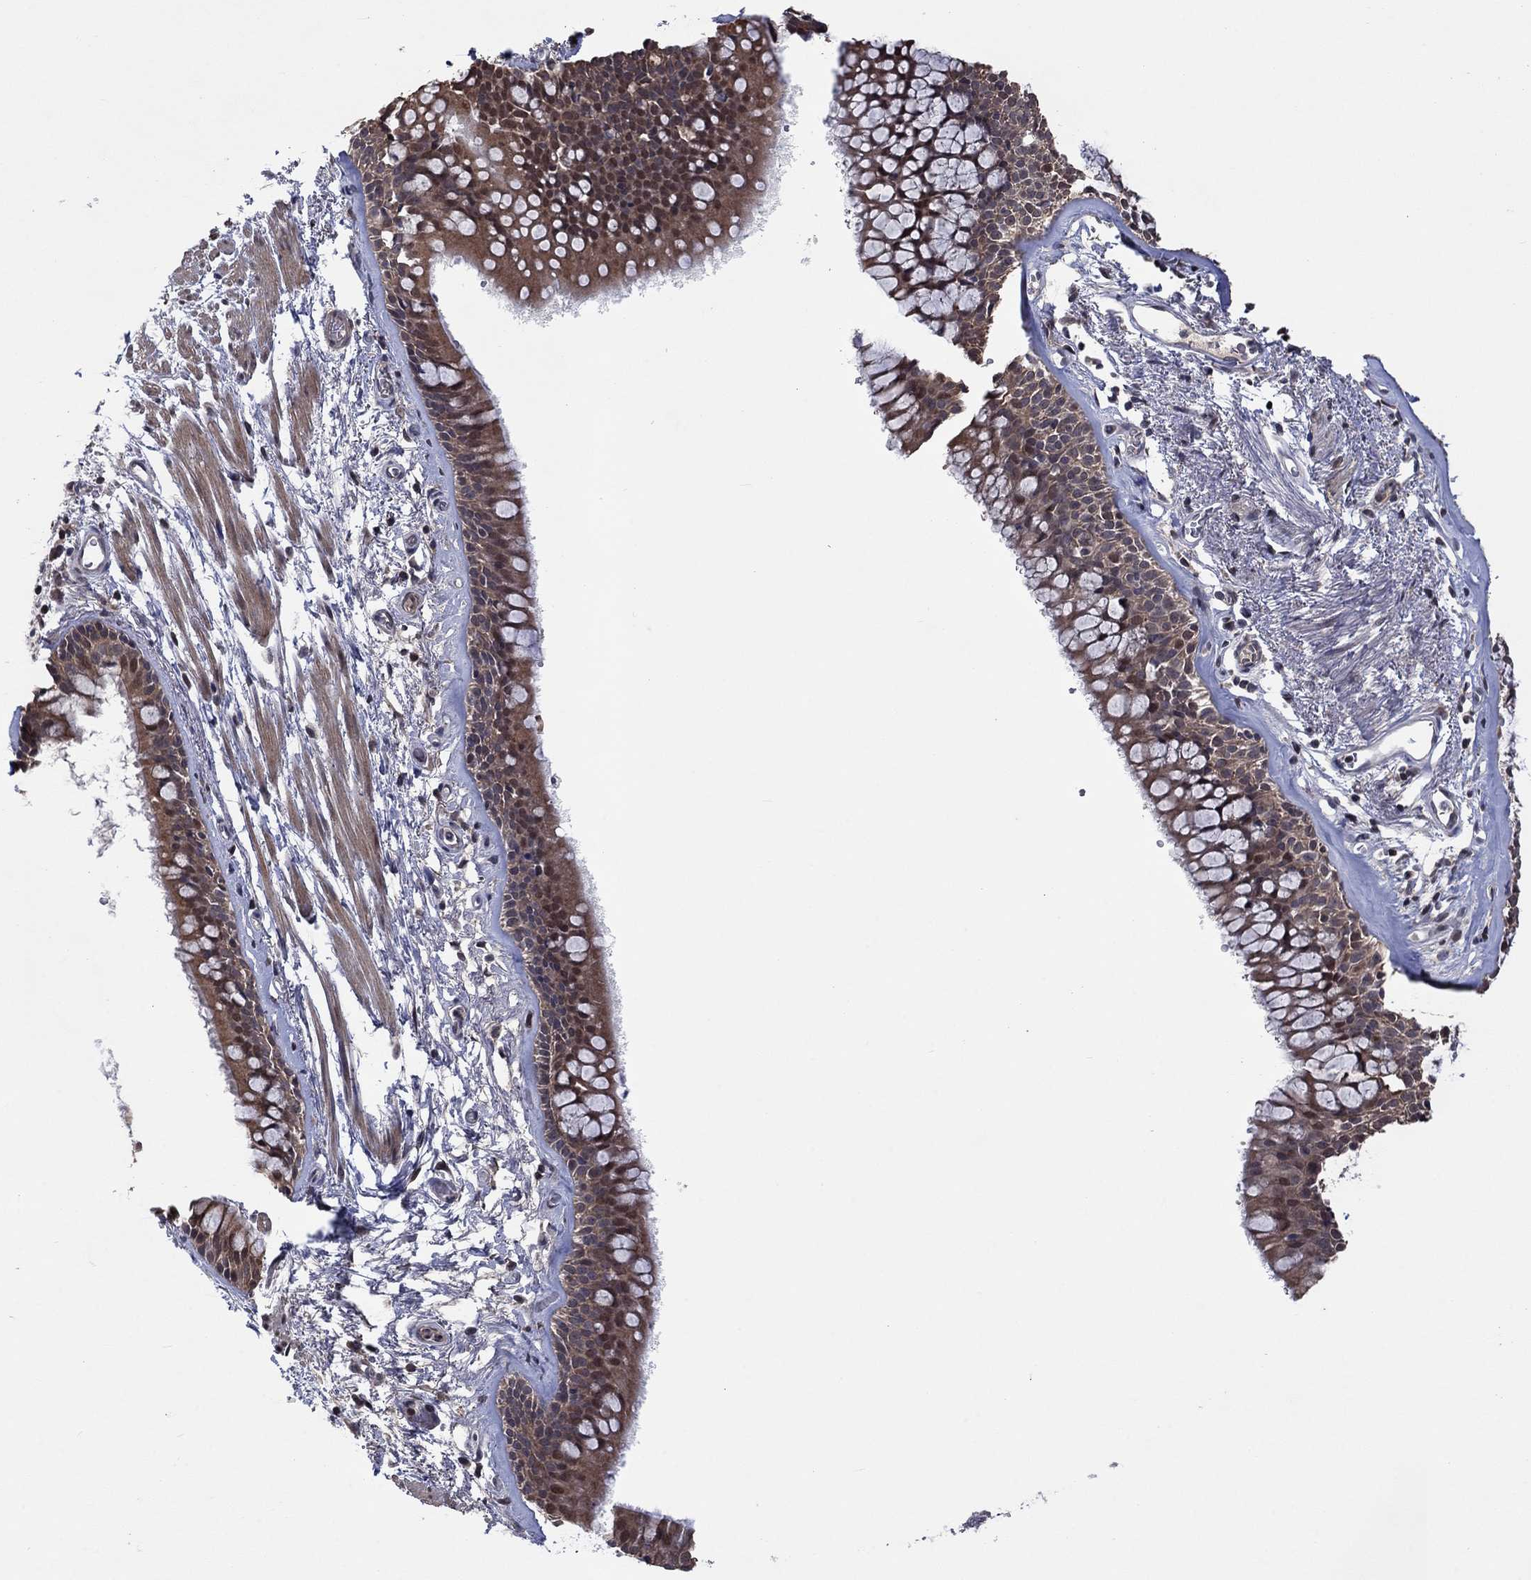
{"staining": {"intensity": "moderate", "quantity": ">75%", "location": "cytoplasmic/membranous"}, "tissue": "bronchus", "cell_type": "Respiratory epithelial cells", "image_type": "normal", "snomed": [{"axis": "morphology", "description": "Normal tissue, NOS"}, {"axis": "topography", "description": "Bronchus"}, {"axis": "topography", "description": "Lung"}], "caption": "IHC of normal human bronchus exhibits medium levels of moderate cytoplasmic/membranous expression in about >75% of respiratory epithelial cells. The staining was performed using DAB, with brown indicating positive protein expression. Nuclei are stained blue with hematoxylin.", "gene": "IAH1", "patient": {"sex": "female", "age": 57}}